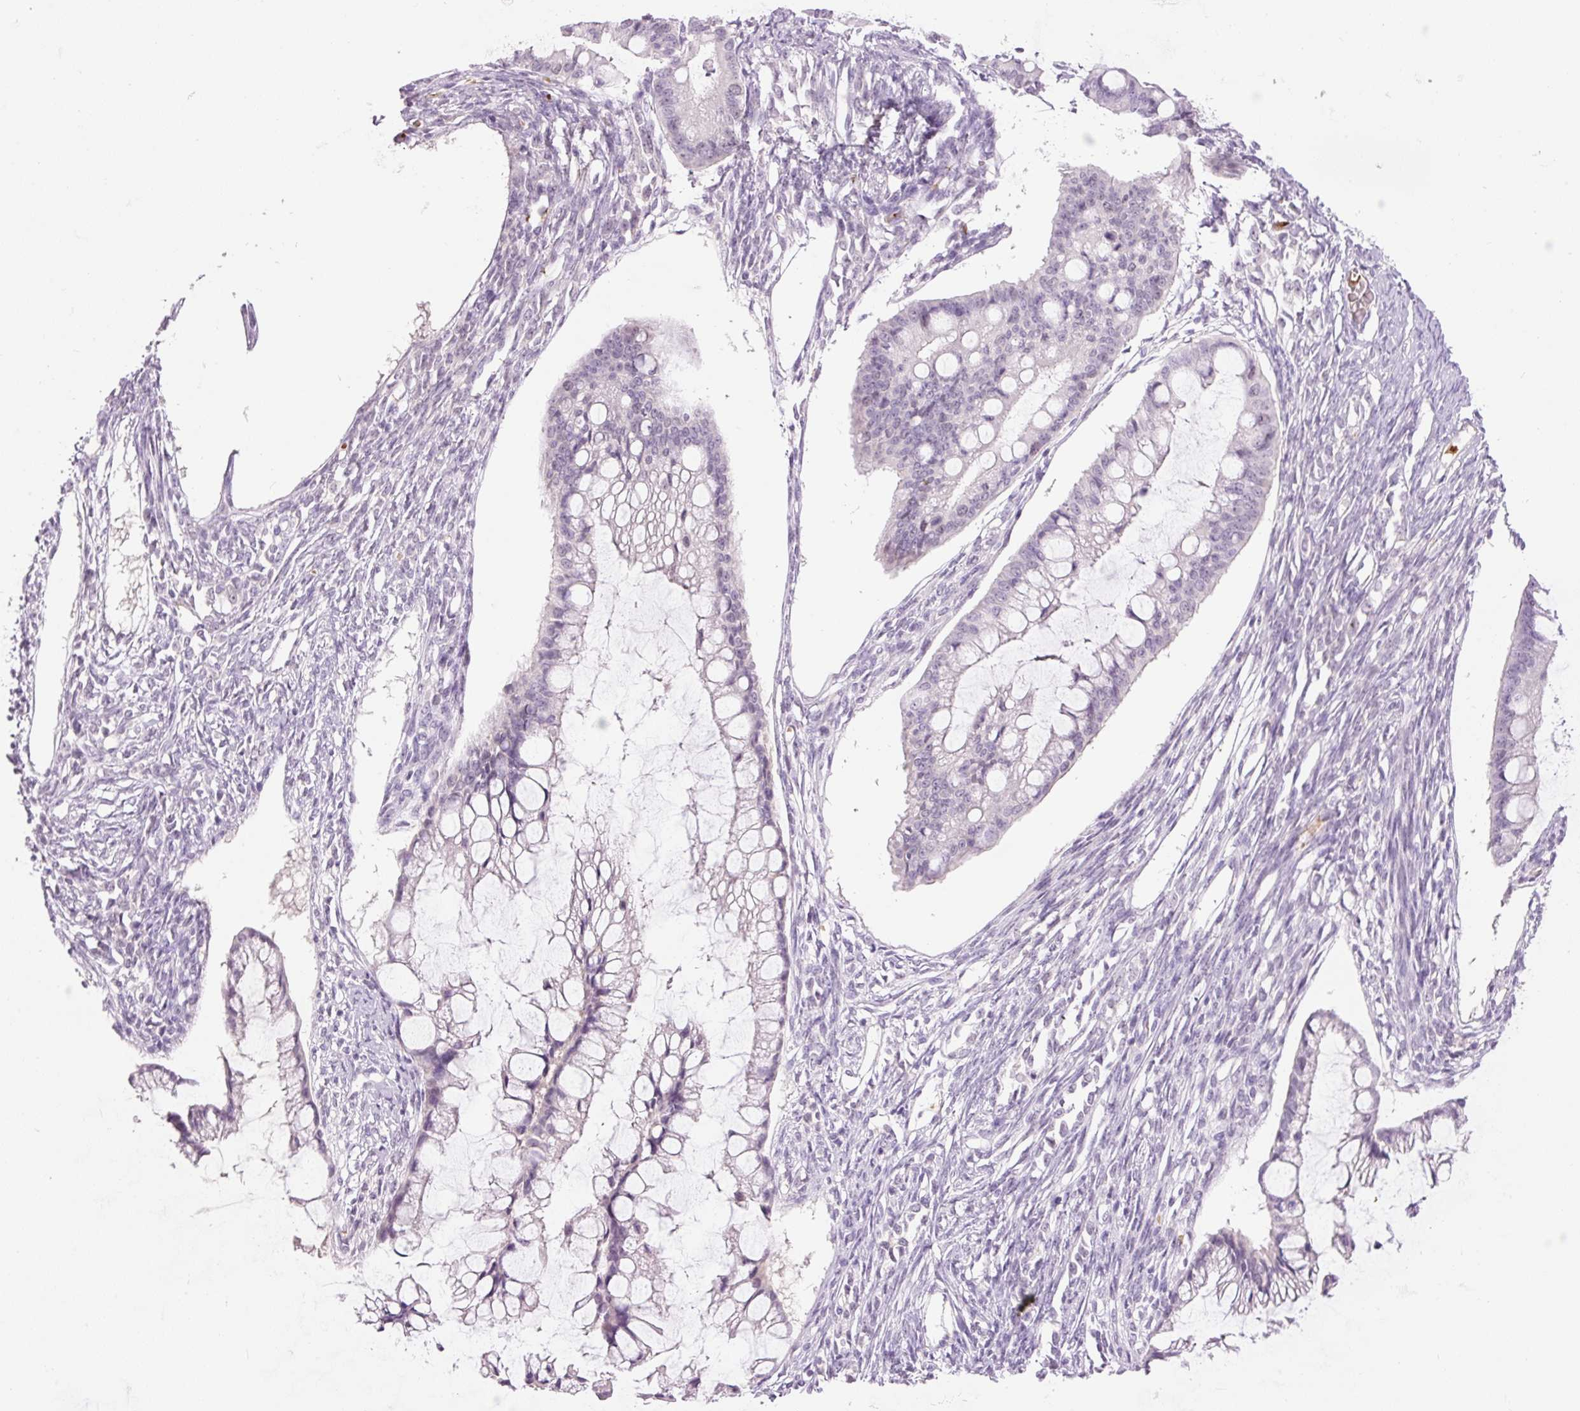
{"staining": {"intensity": "negative", "quantity": "none", "location": "none"}, "tissue": "ovarian cancer", "cell_type": "Tumor cells", "image_type": "cancer", "snomed": [{"axis": "morphology", "description": "Cystadenocarcinoma, mucinous, NOS"}, {"axis": "topography", "description": "Ovary"}], "caption": "This is an immunohistochemistry (IHC) histopathology image of human ovarian cancer. There is no expression in tumor cells.", "gene": "LY6G6D", "patient": {"sex": "female", "age": 73}}